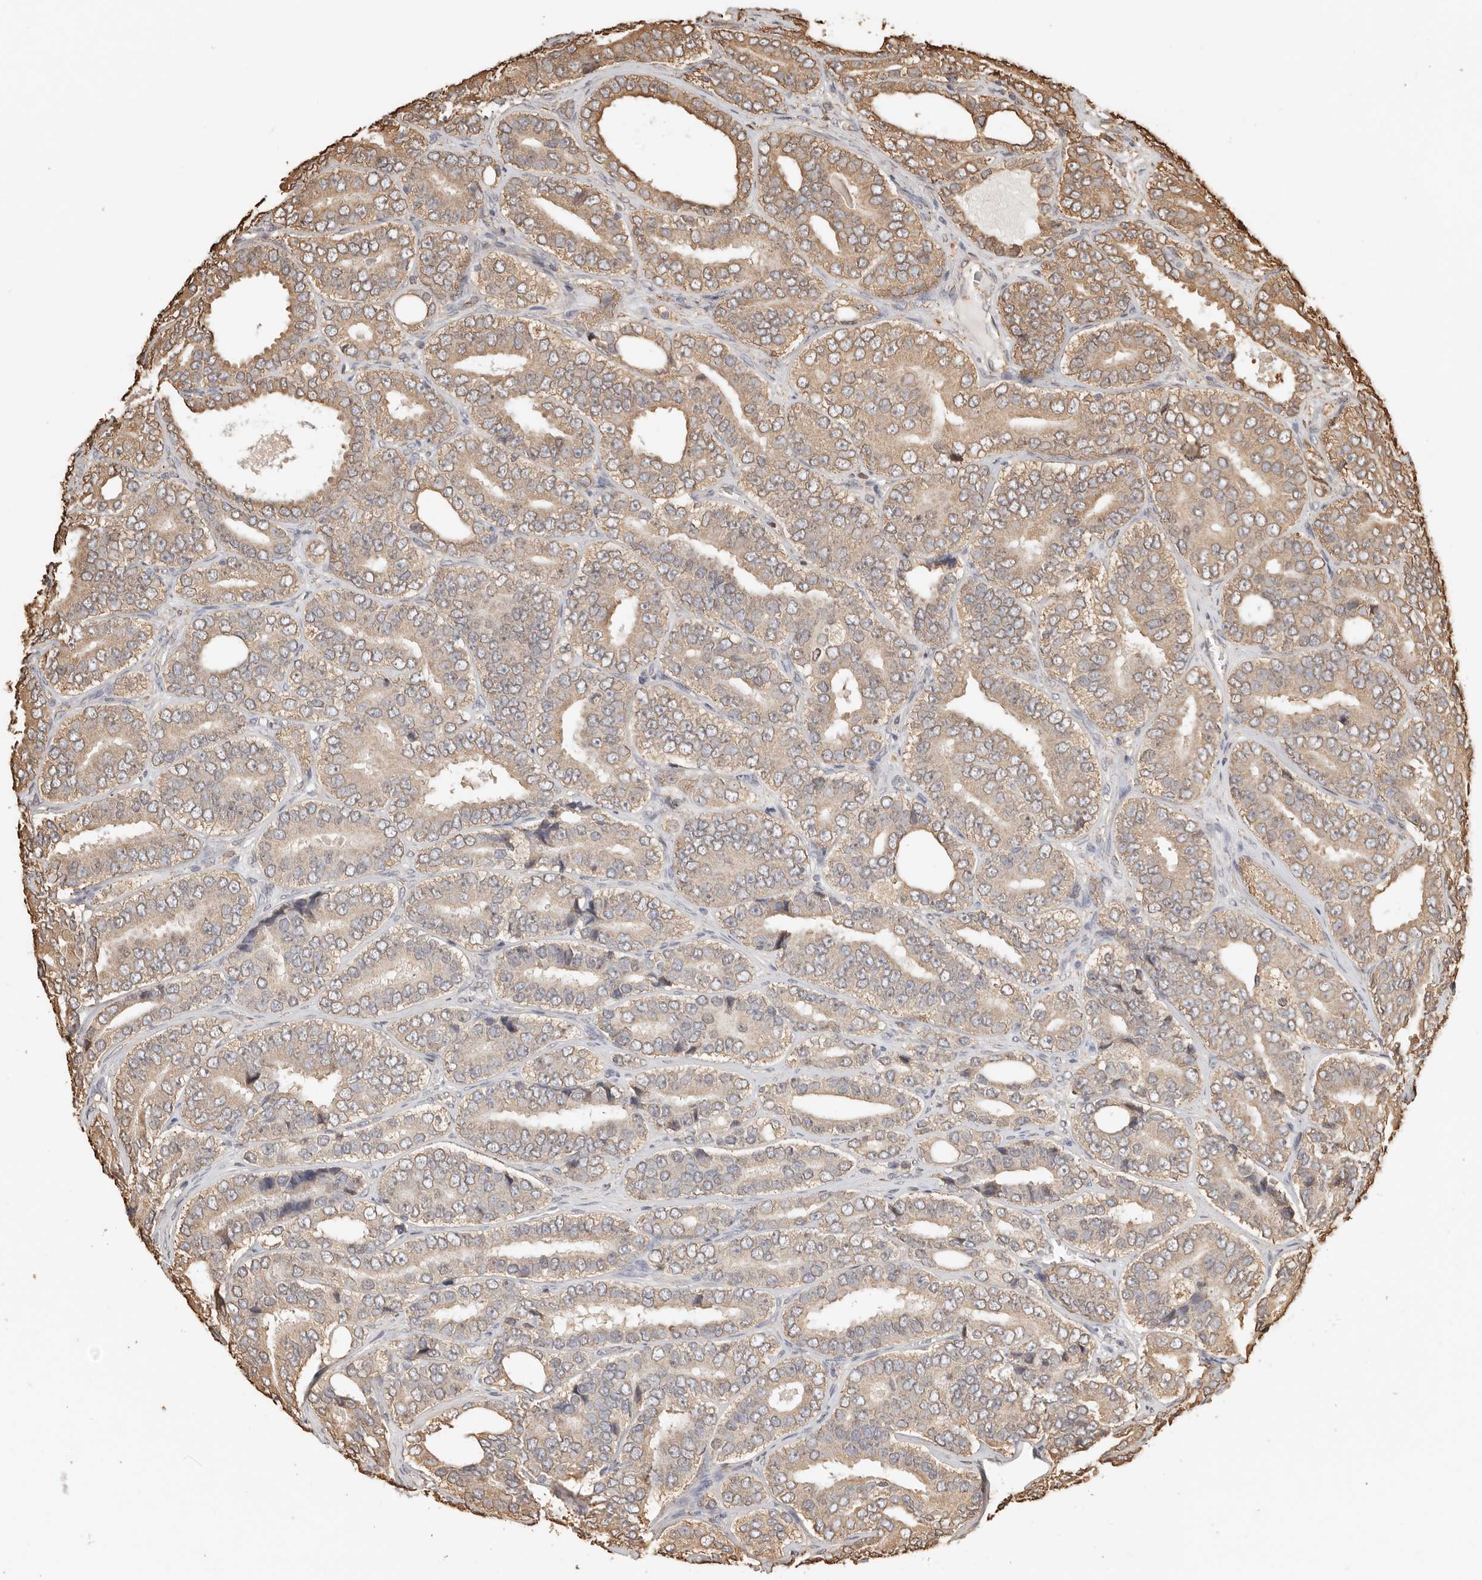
{"staining": {"intensity": "moderate", "quantity": "25%-75%", "location": "cytoplasmic/membranous"}, "tissue": "prostate cancer", "cell_type": "Tumor cells", "image_type": "cancer", "snomed": [{"axis": "morphology", "description": "Adenocarcinoma, High grade"}, {"axis": "topography", "description": "Prostate"}], "caption": "Protein staining shows moderate cytoplasmic/membranous positivity in about 25%-75% of tumor cells in prostate cancer. (brown staining indicates protein expression, while blue staining denotes nuclei).", "gene": "ARHGEF10L", "patient": {"sex": "male", "age": 56}}